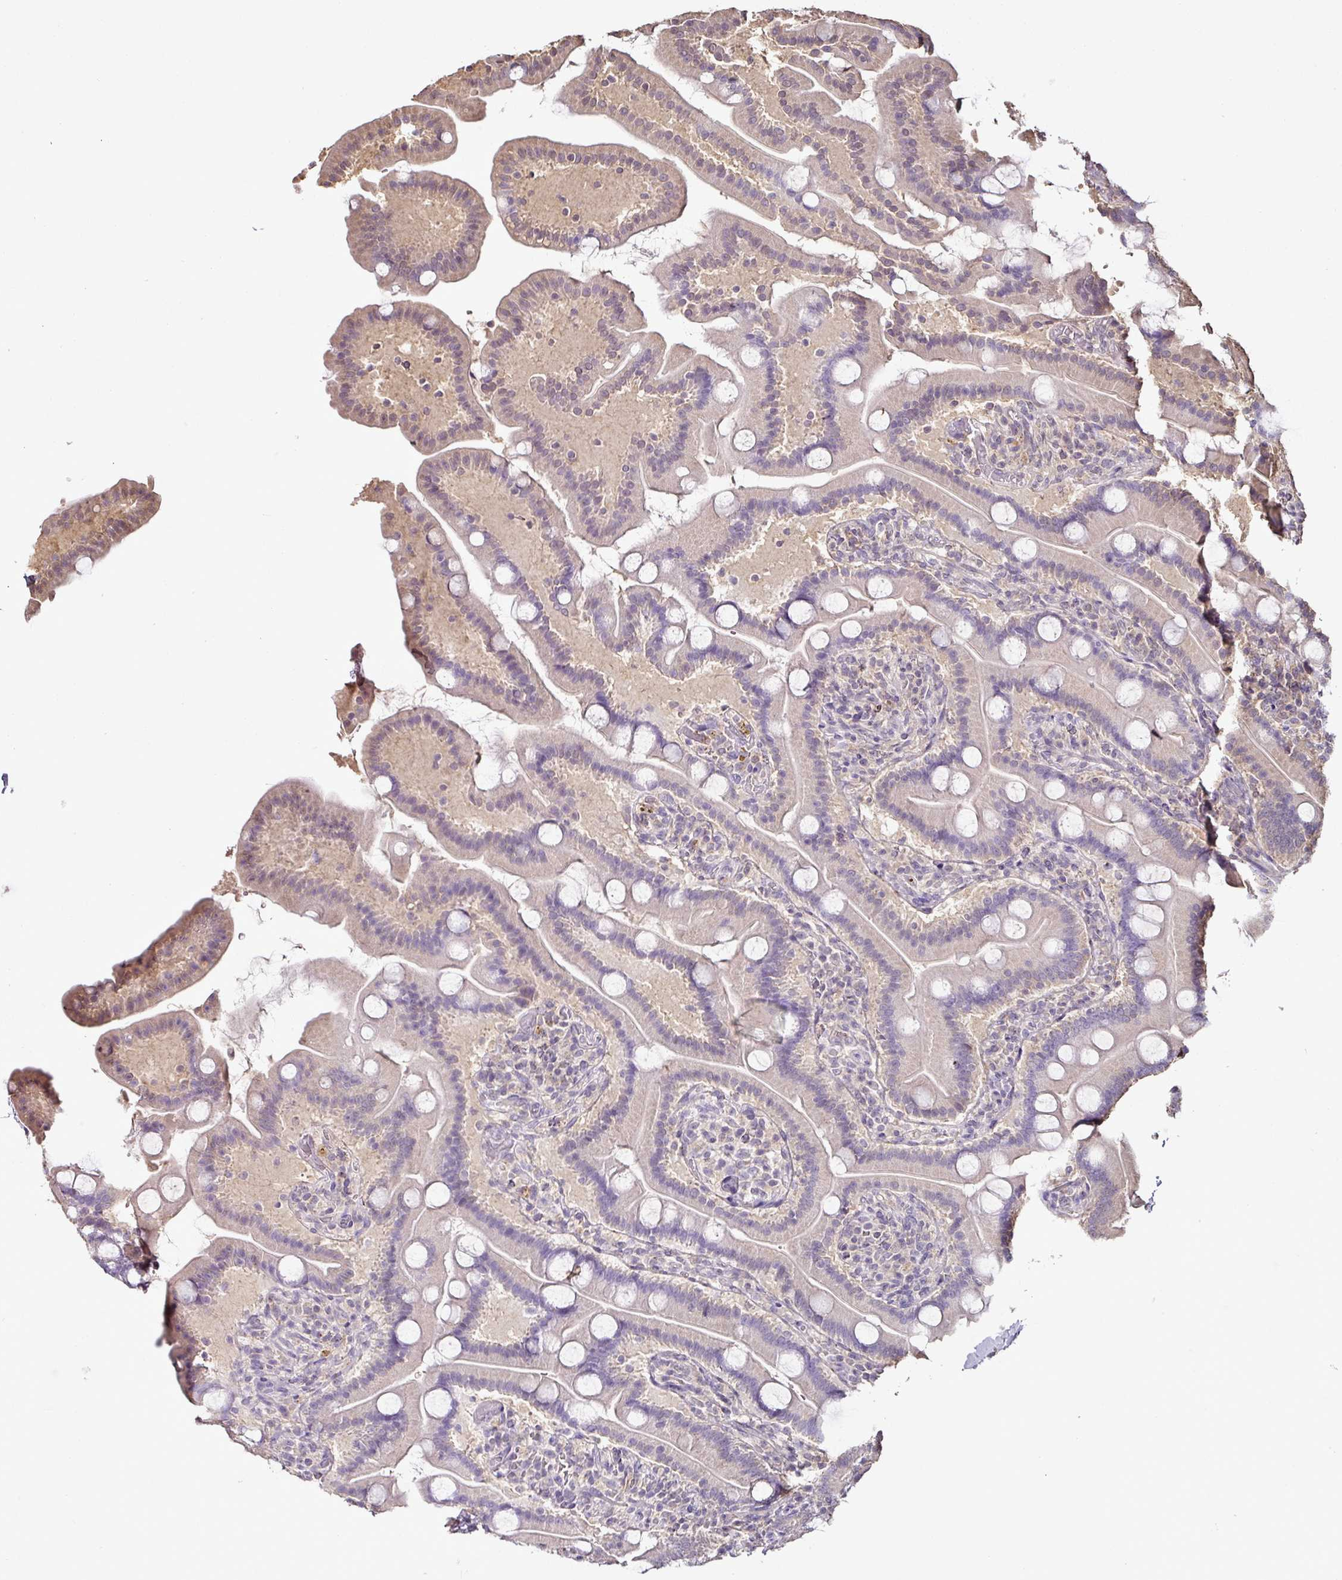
{"staining": {"intensity": "weak", "quantity": "25%-75%", "location": "cytoplasmic/membranous"}, "tissue": "duodenum", "cell_type": "Glandular cells", "image_type": "normal", "snomed": [{"axis": "morphology", "description": "Normal tissue, NOS"}, {"axis": "topography", "description": "Duodenum"}], "caption": "Benign duodenum was stained to show a protein in brown. There is low levels of weak cytoplasmic/membranous staining in about 25%-75% of glandular cells.", "gene": "RPL38", "patient": {"sex": "male", "age": 55}}